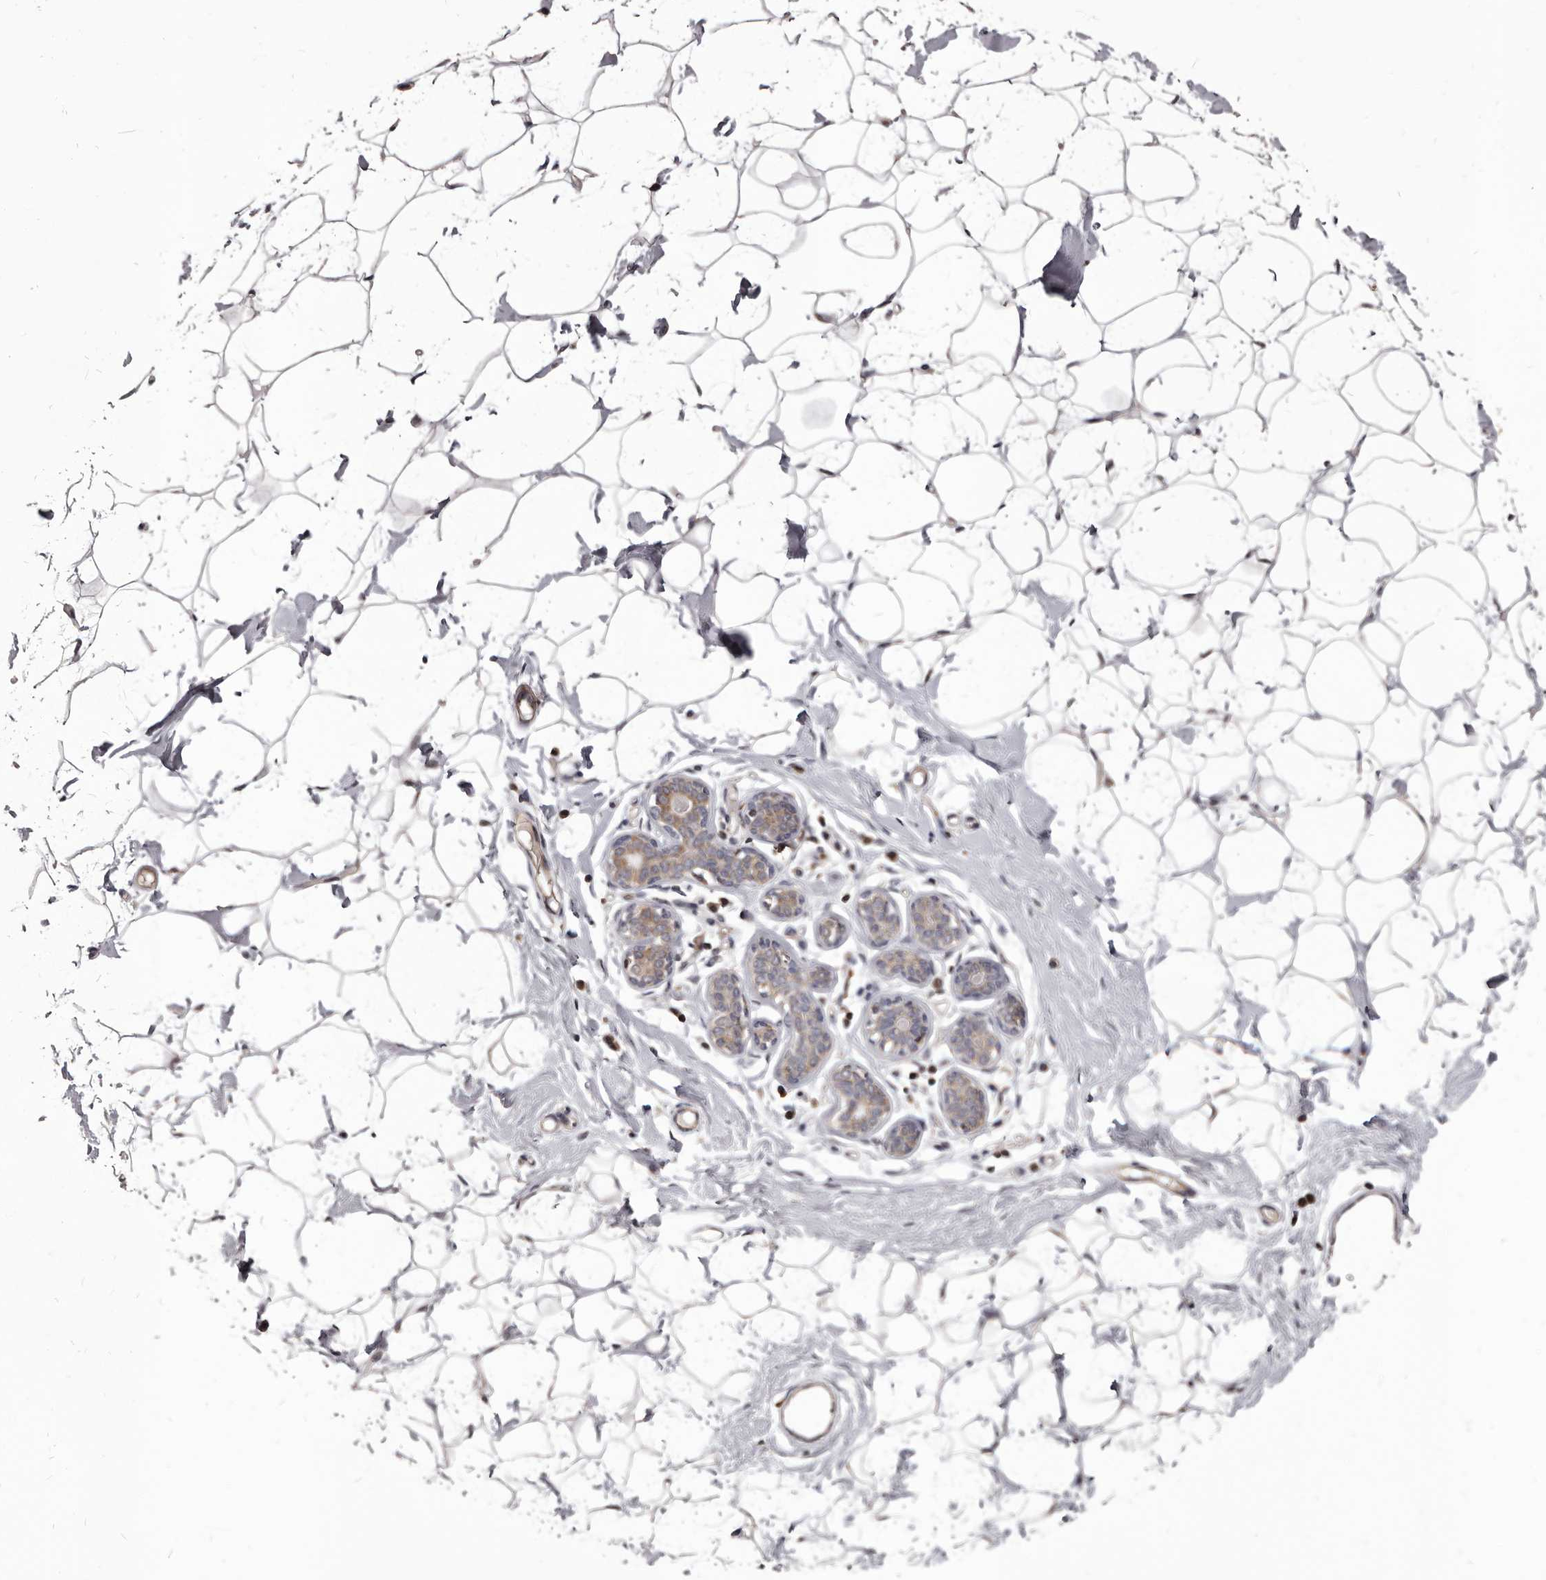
{"staining": {"intensity": "weak", "quantity": ">75%", "location": "cytoplasmic/membranous"}, "tissue": "adipose tissue", "cell_type": "Adipocytes", "image_type": "normal", "snomed": [{"axis": "morphology", "description": "Normal tissue, NOS"}, {"axis": "topography", "description": "Breast"}], "caption": "The micrograph demonstrates immunohistochemical staining of benign adipose tissue. There is weak cytoplasmic/membranous expression is appreciated in approximately >75% of adipocytes.", "gene": "MAP3K14", "patient": {"sex": "female", "age": 23}}